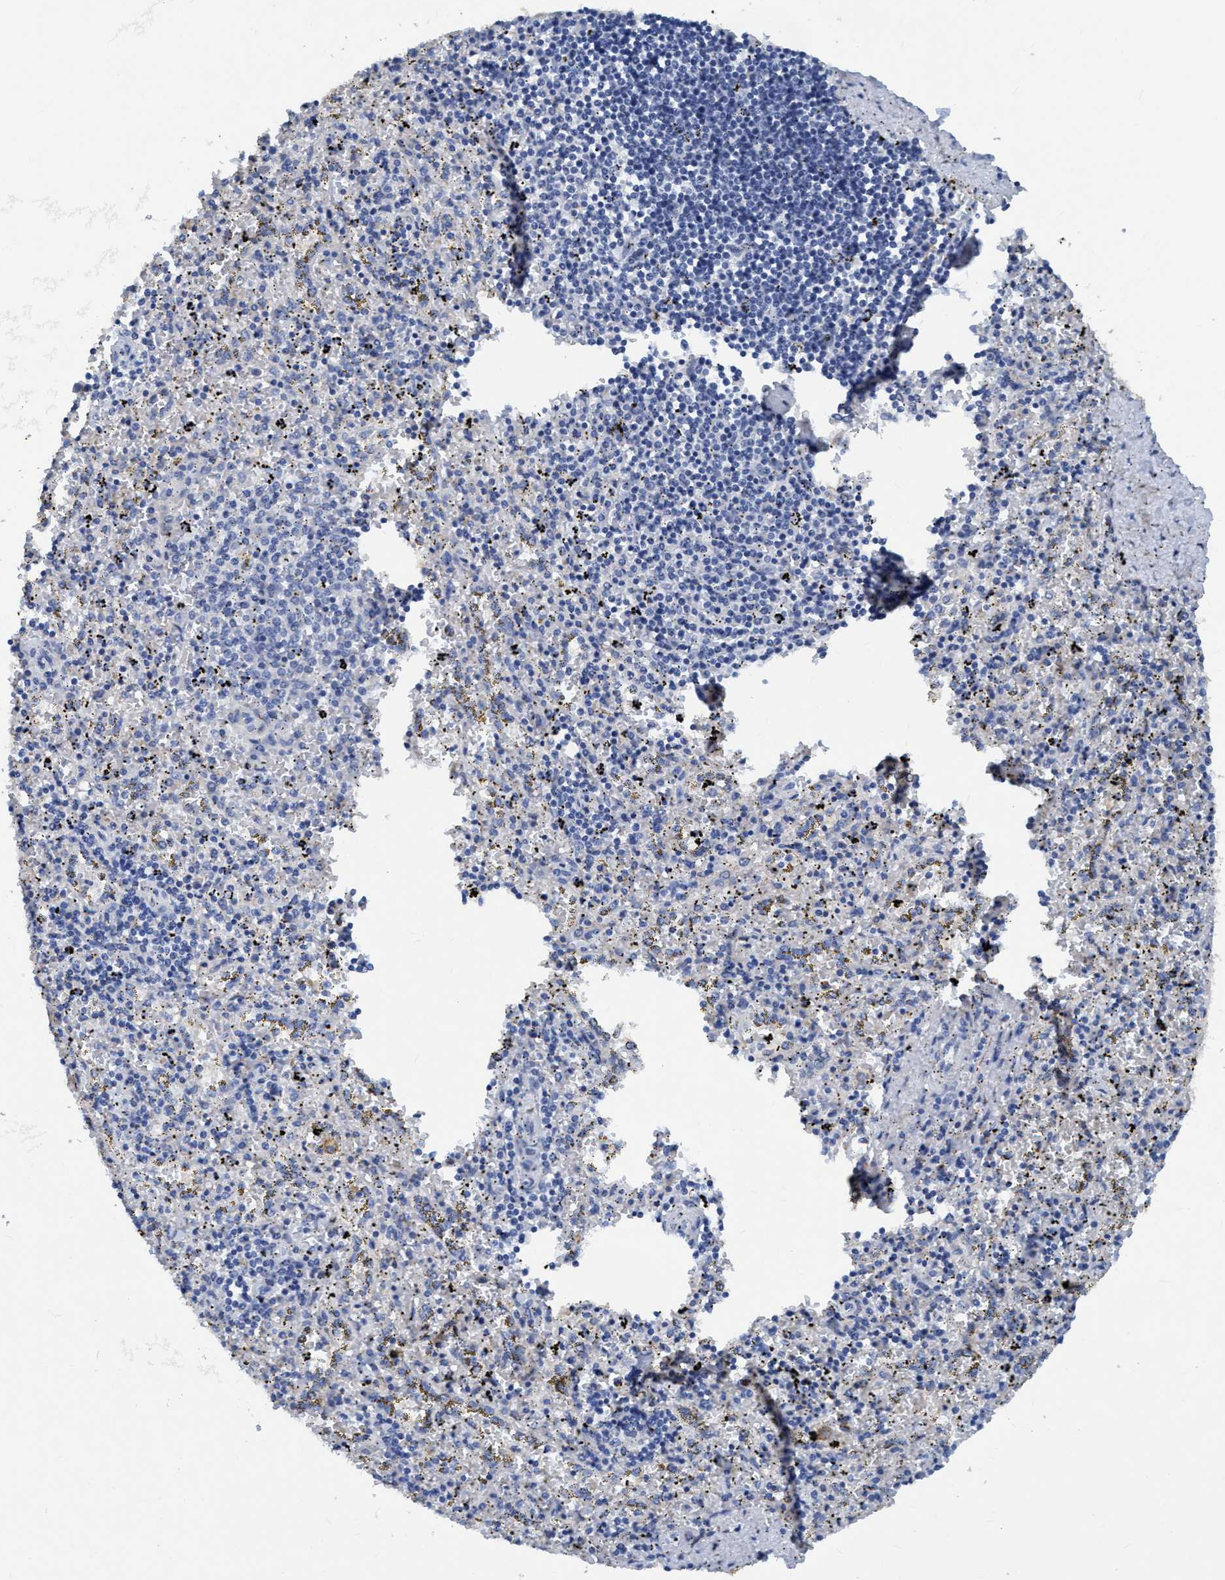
{"staining": {"intensity": "negative", "quantity": "none", "location": "none"}, "tissue": "spleen", "cell_type": "Cells in red pulp", "image_type": "normal", "snomed": [{"axis": "morphology", "description": "Normal tissue, NOS"}, {"axis": "topography", "description": "Spleen"}], "caption": "High power microscopy histopathology image of an immunohistochemistry photomicrograph of normal spleen, revealing no significant expression in cells in red pulp. (Brightfield microscopy of DAB immunohistochemistry (IHC) at high magnification).", "gene": "DNAI1", "patient": {"sex": "male", "age": 11}}